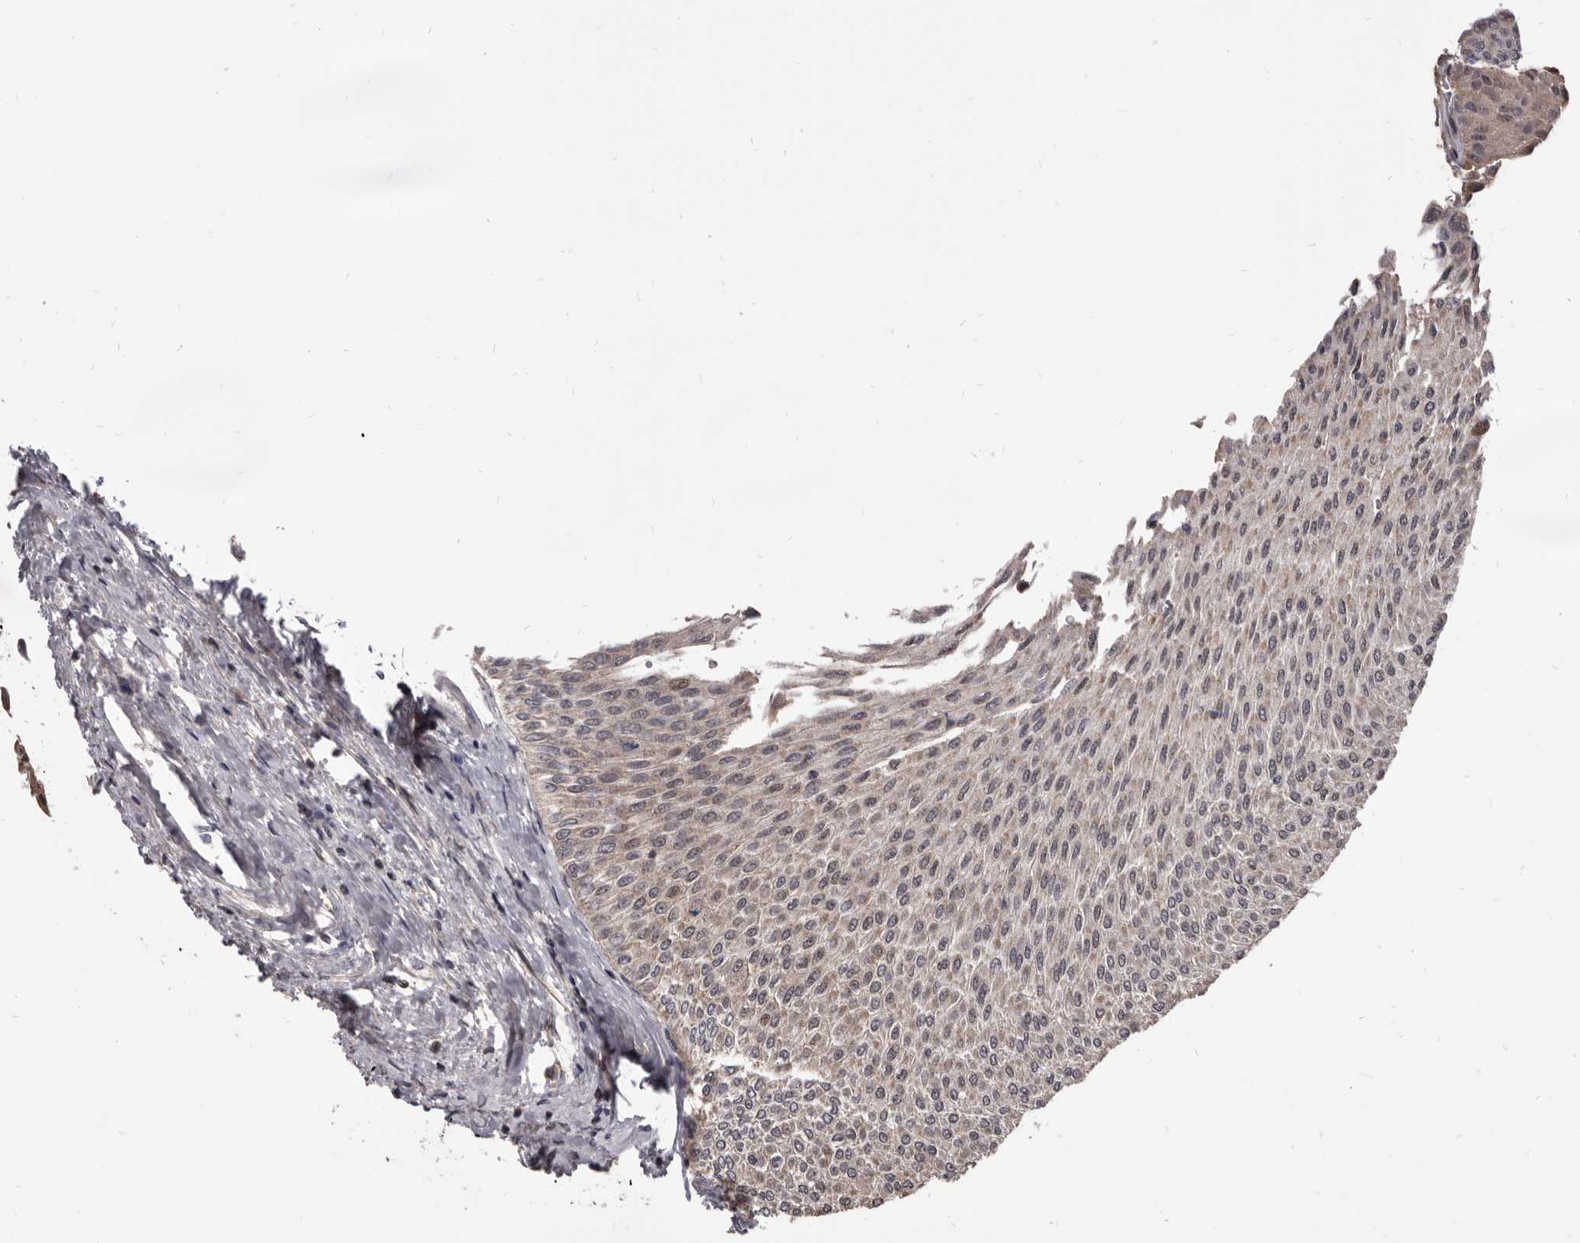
{"staining": {"intensity": "weak", "quantity": ">75%", "location": "cytoplasmic/membranous,nuclear"}, "tissue": "urothelial cancer", "cell_type": "Tumor cells", "image_type": "cancer", "snomed": [{"axis": "morphology", "description": "Urothelial carcinoma, Low grade"}, {"axis": "topography", "description": "Urinary bladder"}], "caption": "This is an image of immunohistochemistry (IHC) staining of urothelial carcinoma (low-grade), which shows weak positivity in the cytoplasmic/membranous and nuclear of tumor cells.", "gene": "MAP3K14", "patient": {"sex": "male", "age": 78}}